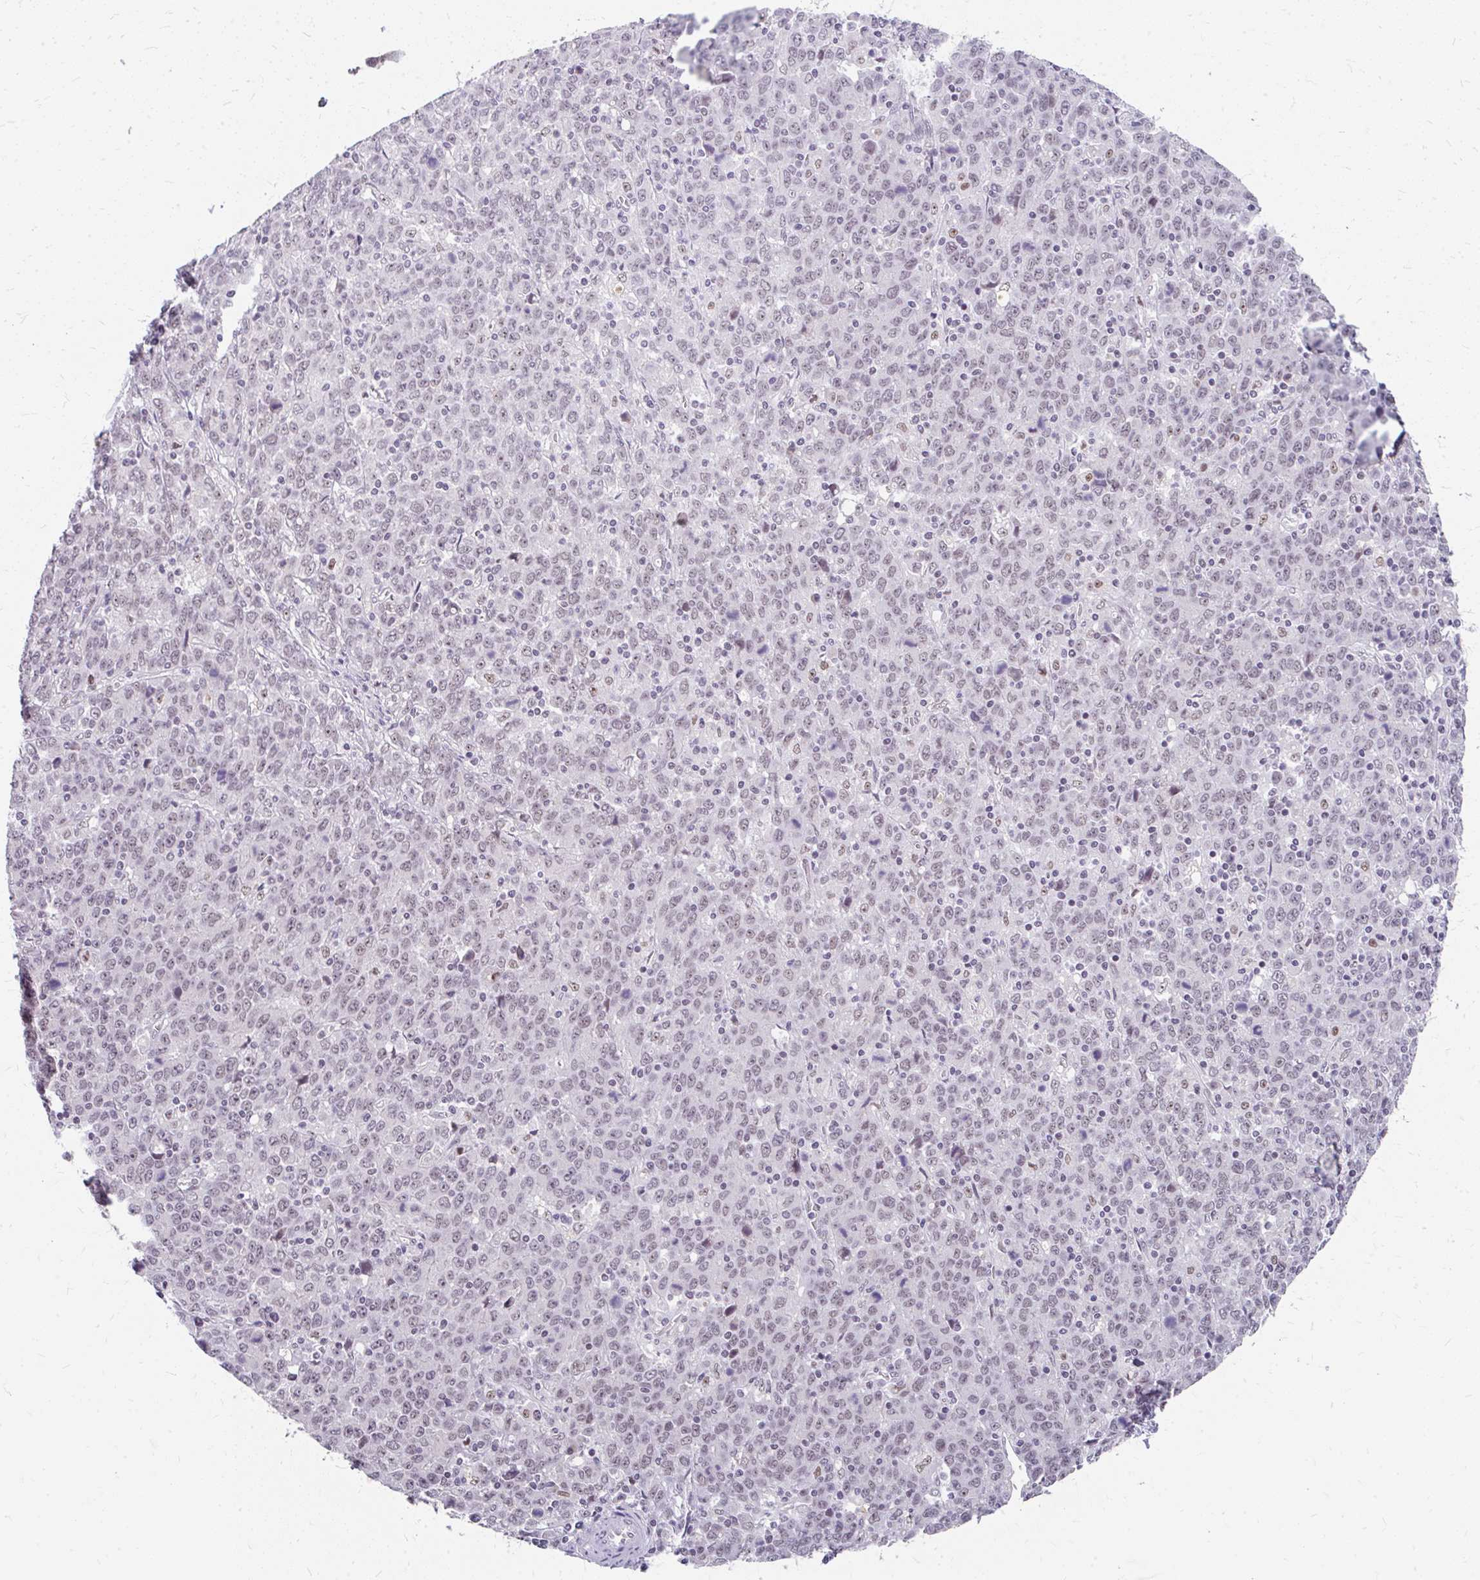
{"staining": {"intensity": "weak", "quantity": "<25%", "location": "nuclear"}, "tissue": "stomach cancer", "cell_type": "Tumor cells", "image_type": "cancer", "snomed": [{"axis": "morphology", "description": "Adenocarcinoma, NOS"}, {"axis": "topography", "description": "Stomach, upper"}], "caption": "Immunohistochemical staining of human stomach cancer (adenocarcinoma) exhibits no significant expression in tumor cells. Brightfield microscopy of immunohistochemistry (IHC) stained with DAB (brown) and hematoxylin (blue), captured at high magnification.", "gene": "GTF2H1", "patient": {"sex": "male", "age": 69}}